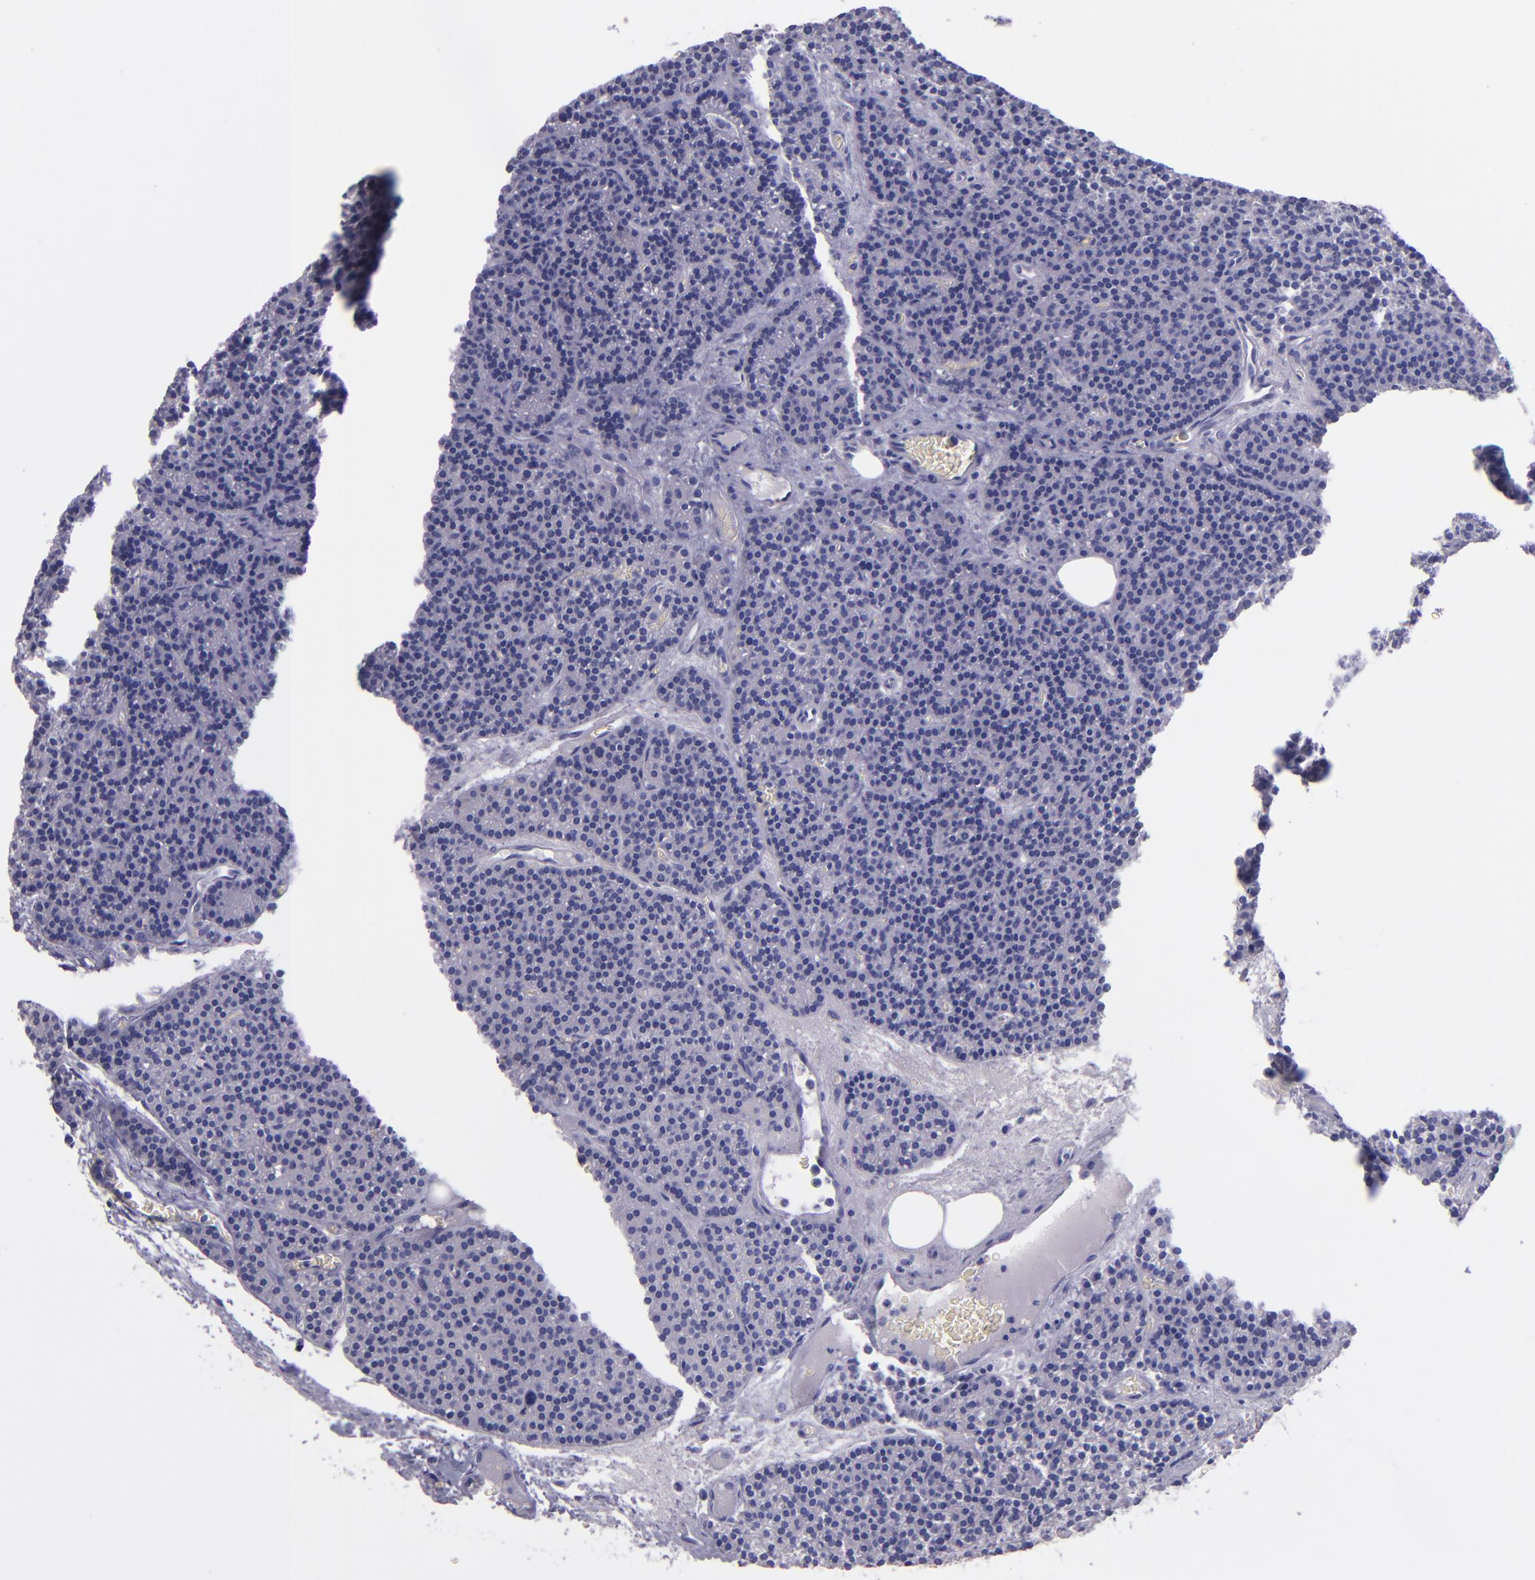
{"staining": {"intensity": "negative", "quantity": "none", "location": "none"}, "tissue": "parathyroid gland", "cell_type": "Glandular cells", "image_type": "normal", "snomed": [{"axis": "morphology", "description": "Normal tissue, NOS"}, {"axis": "topography", "description": "Parathyroid gland"}], "caption": "This is an immunohistochemistry (IHC) photomicrograph of unremarkable human parathyroid gland. There is no positivity in glandular cells.", "gene": "TNNT3", "patient": {"sex": "male", "age": 57}}